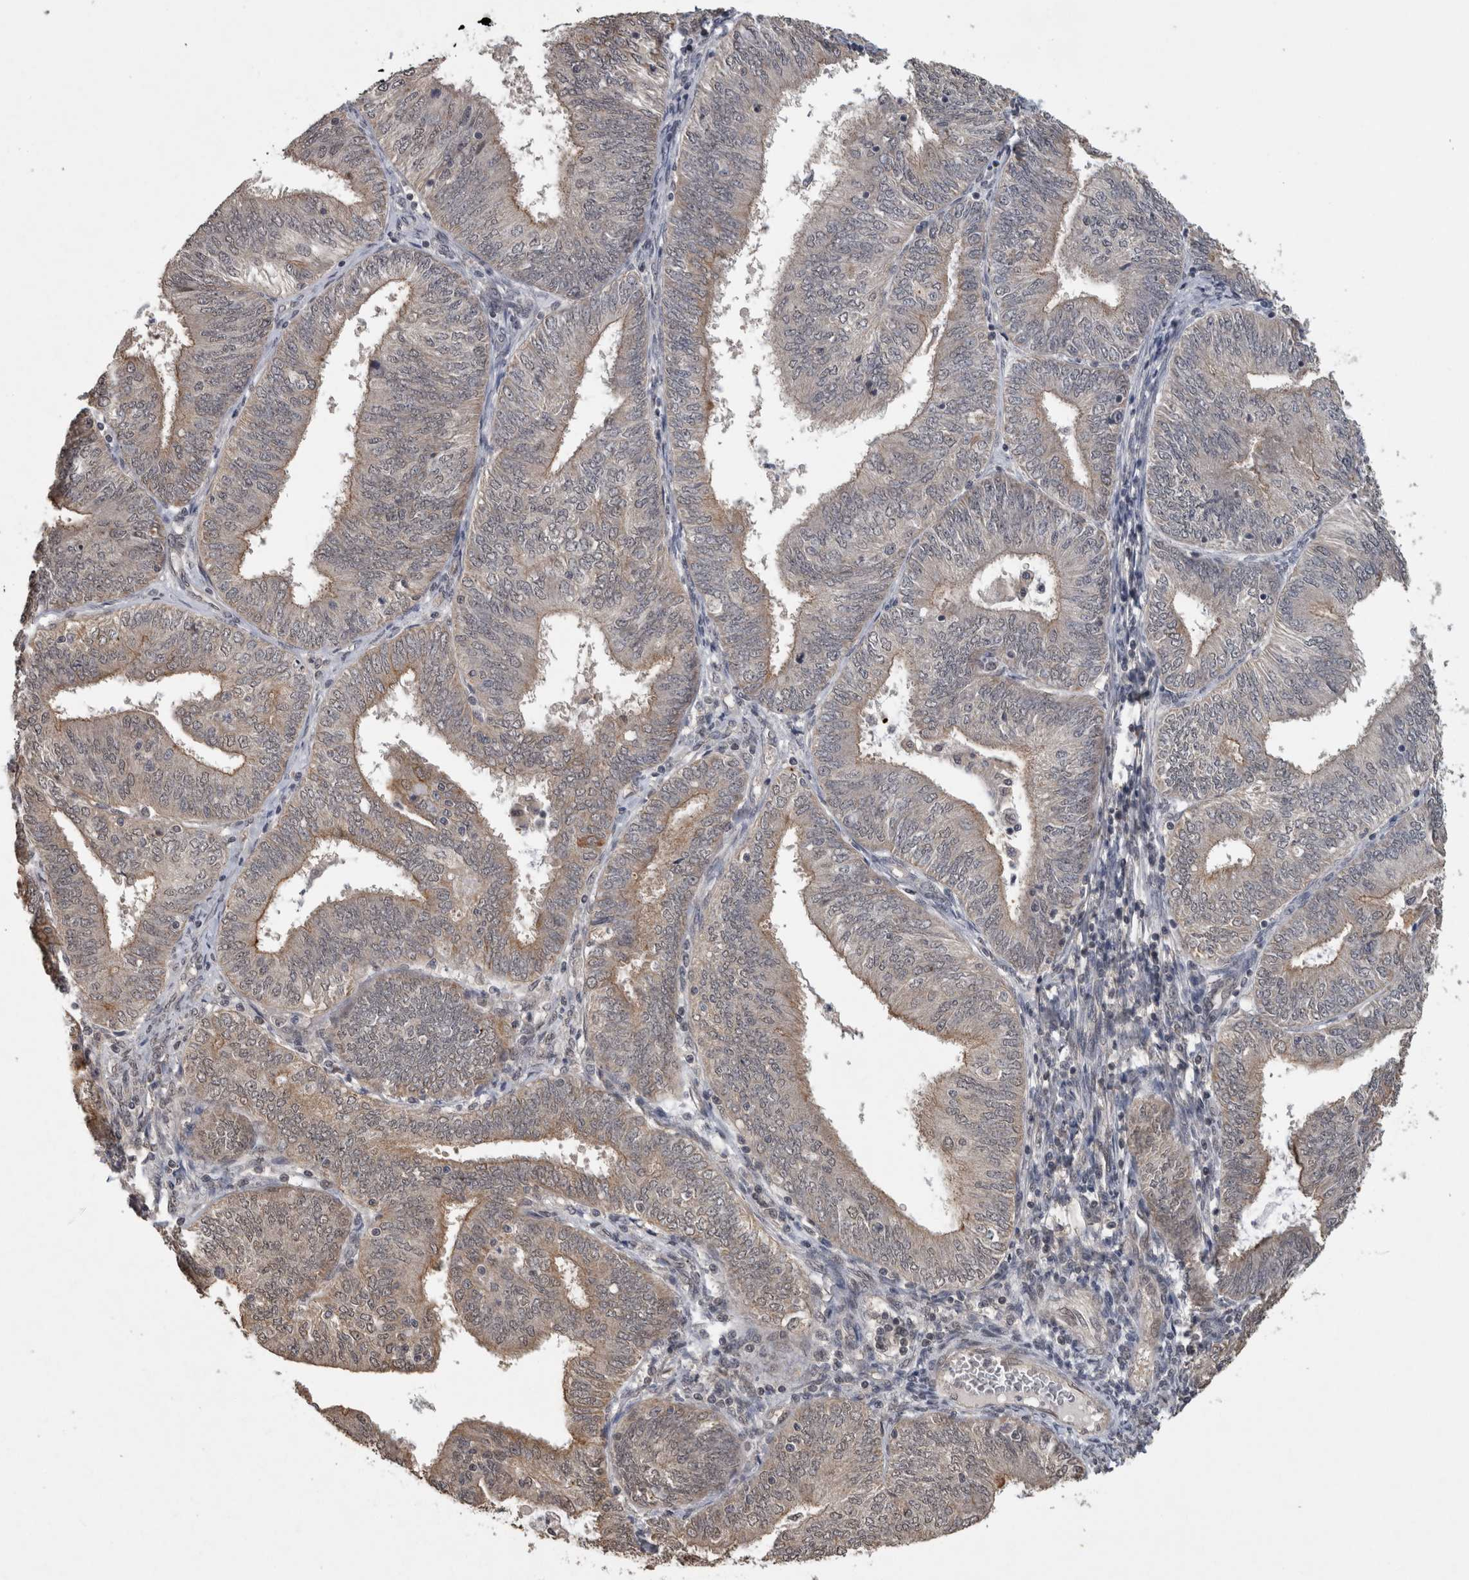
{"staining": {"intensity": "weak", "quantity": "<25%", "location": "cytoplasmic/membranous"}, "tissue": "endometrial cancer", "cell_type": "Tumor cells", "image_type": "cancer", "snomed": [{"axis": "morphology", "description": "Adenocarcinoma, NOS"}, {"axis": "topography", "description": "Endometrium"}], "caption": "Immunohistochemistry micrograph of endometrial cancer (adenocarcinoma) stained for a protein (brown), which demonstrates no expression in tumor cells.", "gene": "RHPN1", "patient": {"sex": "female", "age": 58}}